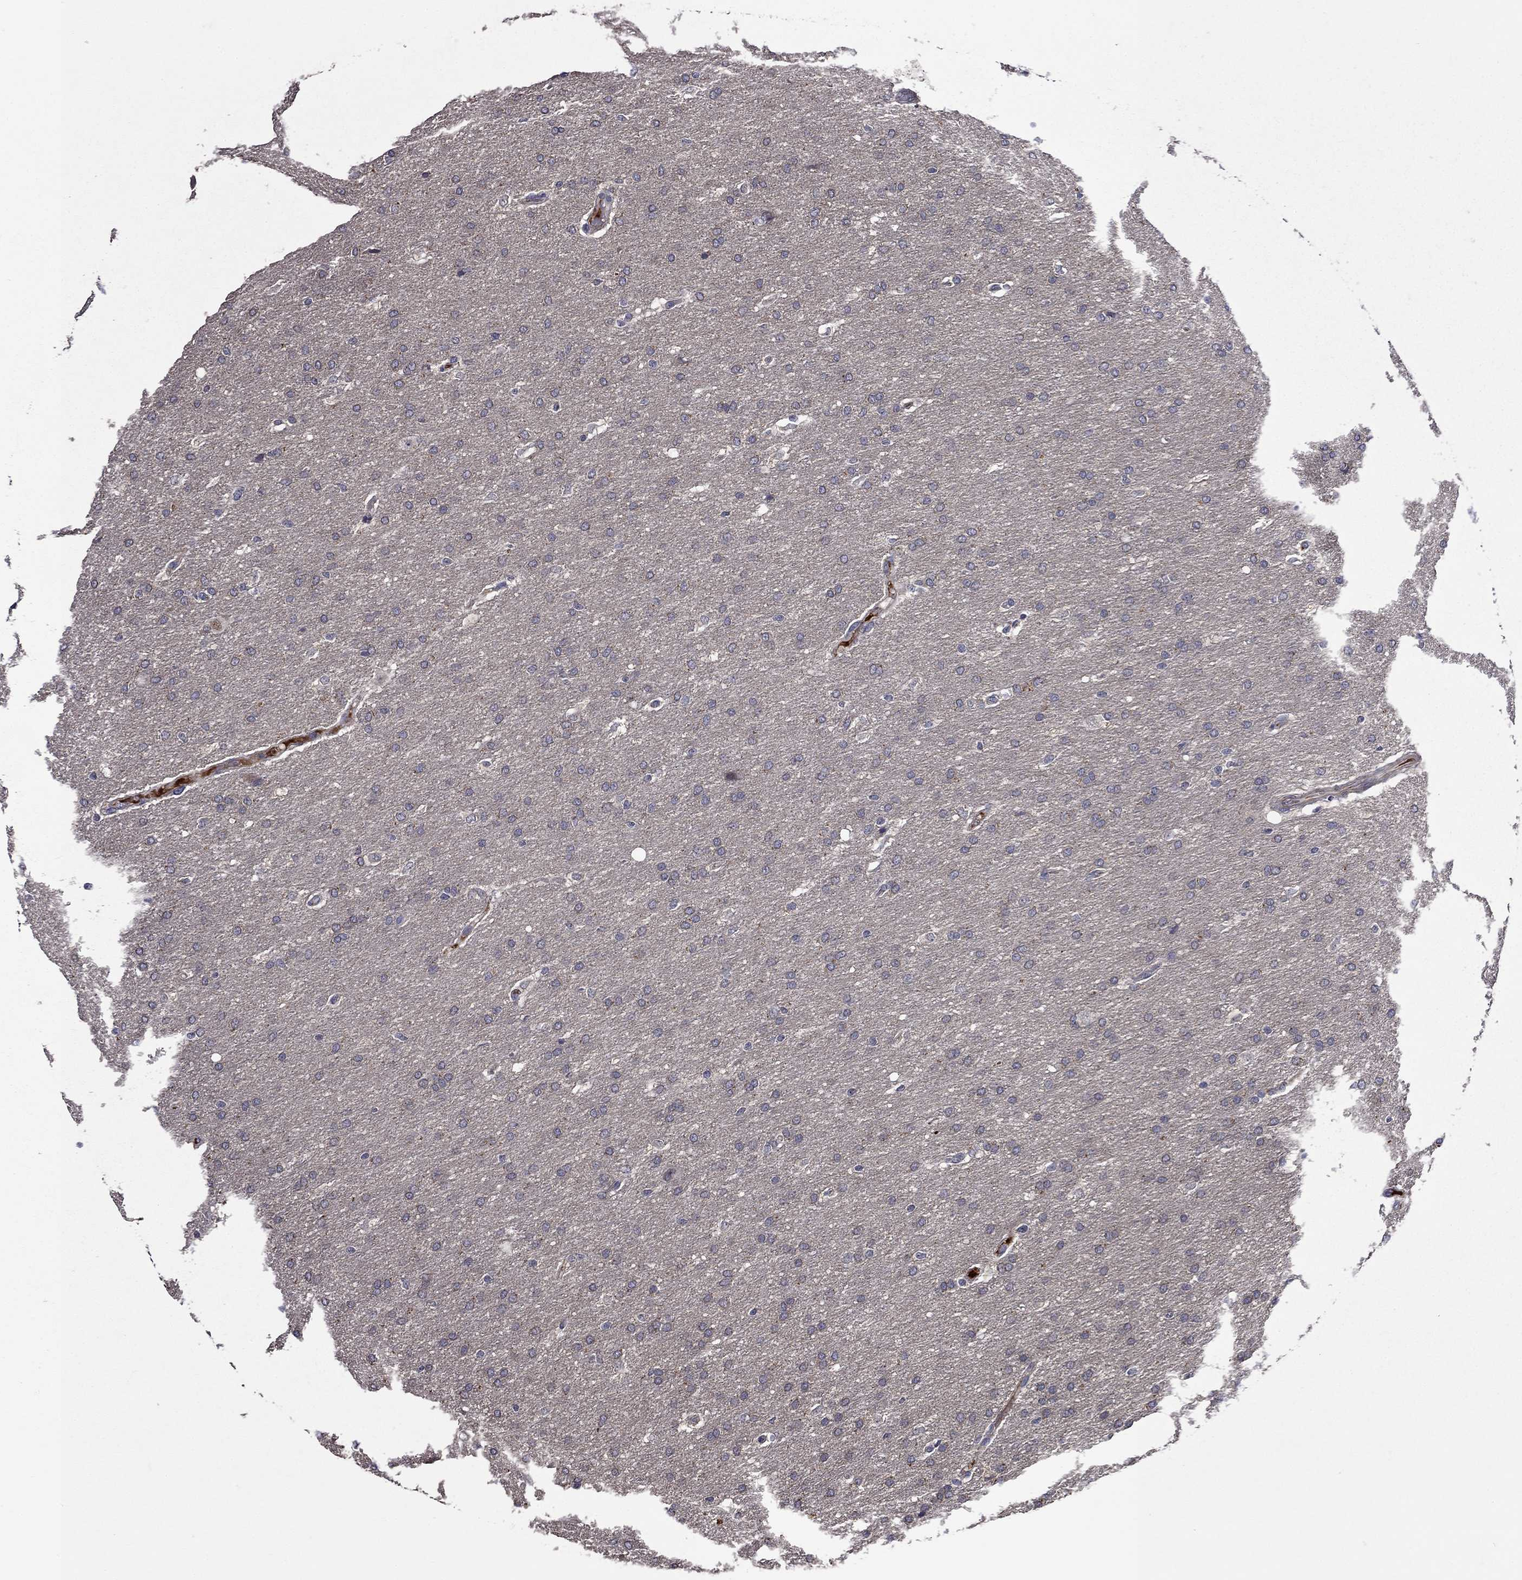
{"staining": {"intensity": "negative", "quantity": "none", "location": "none"}, "tissue": "glioma", "cell_type": "Tumor cells", "image_type": "cancer", "snomed": [{"axis": "morphology", "description": "Glioma, malignant, Low grade"}, {"axis": "topography", "description": "Brain"}], "caption": "Tumor cells are negative for brown protein staining in glioma.", "gene": "SATB1", "patient": {"sex": "female", "age": 37}}